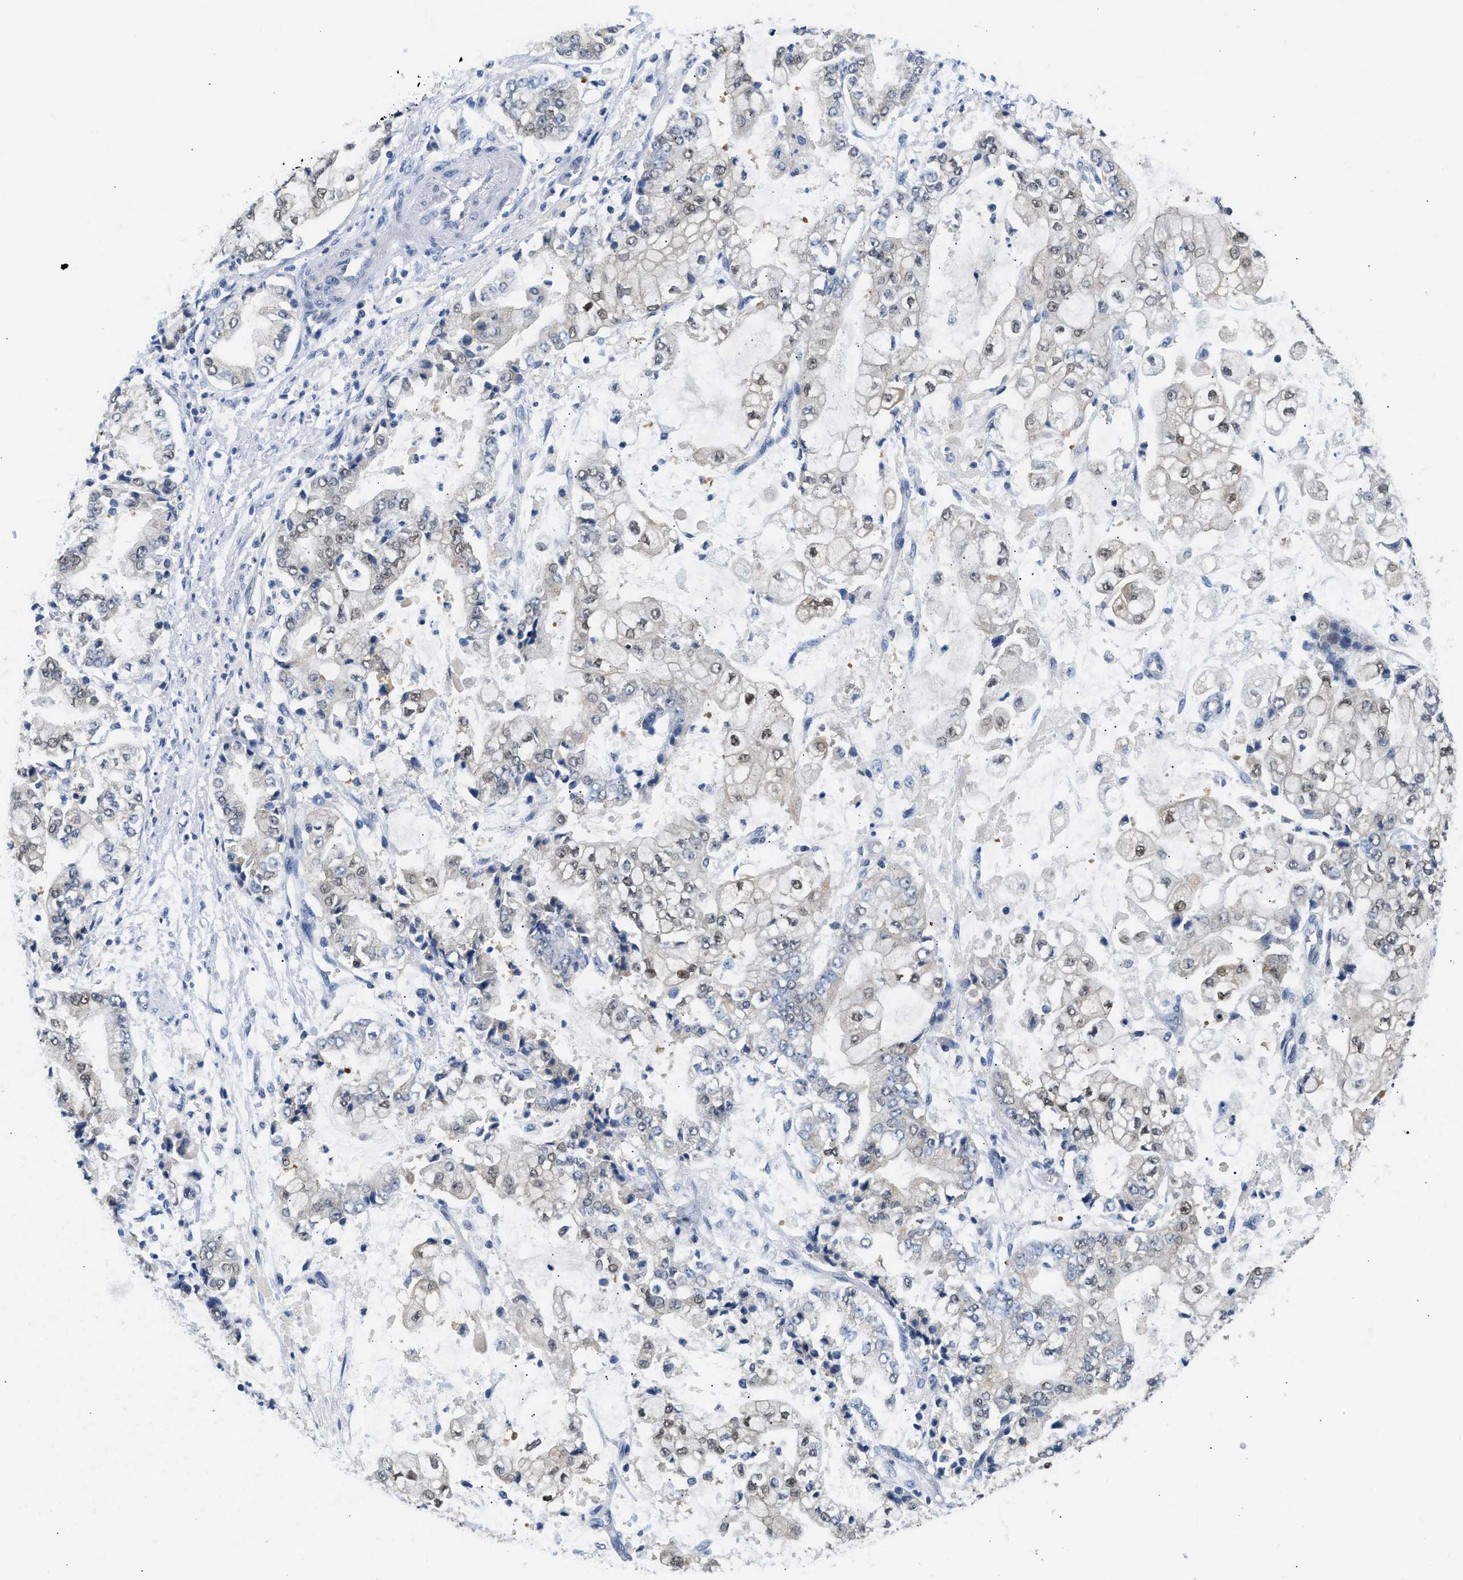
{"staining": {"intensity": "weak", "quantity": "25%-75%", "location": "nuclear"}, "tissue": "stomach cancer", "cell_type": "Tumor cells", "image_type": "cancer", "snomed": [{"axis": "morphology", "description": "Adenocarcinoma, NOS"}, {"axis": "topography", "description": "Stomach"}], "caption": "A micrograph of human stomach cancer (adenocarcinoma) stained for a protein demonstrates weak nuclear brown staining in tumor cells. The protein of interest is stained brown, and the nuclei are stained in blue (DAB IHC with brightfield microscopy, high magnification).", "gene": "PPM1L", "patient": {"sex": "male", "age": 76}}